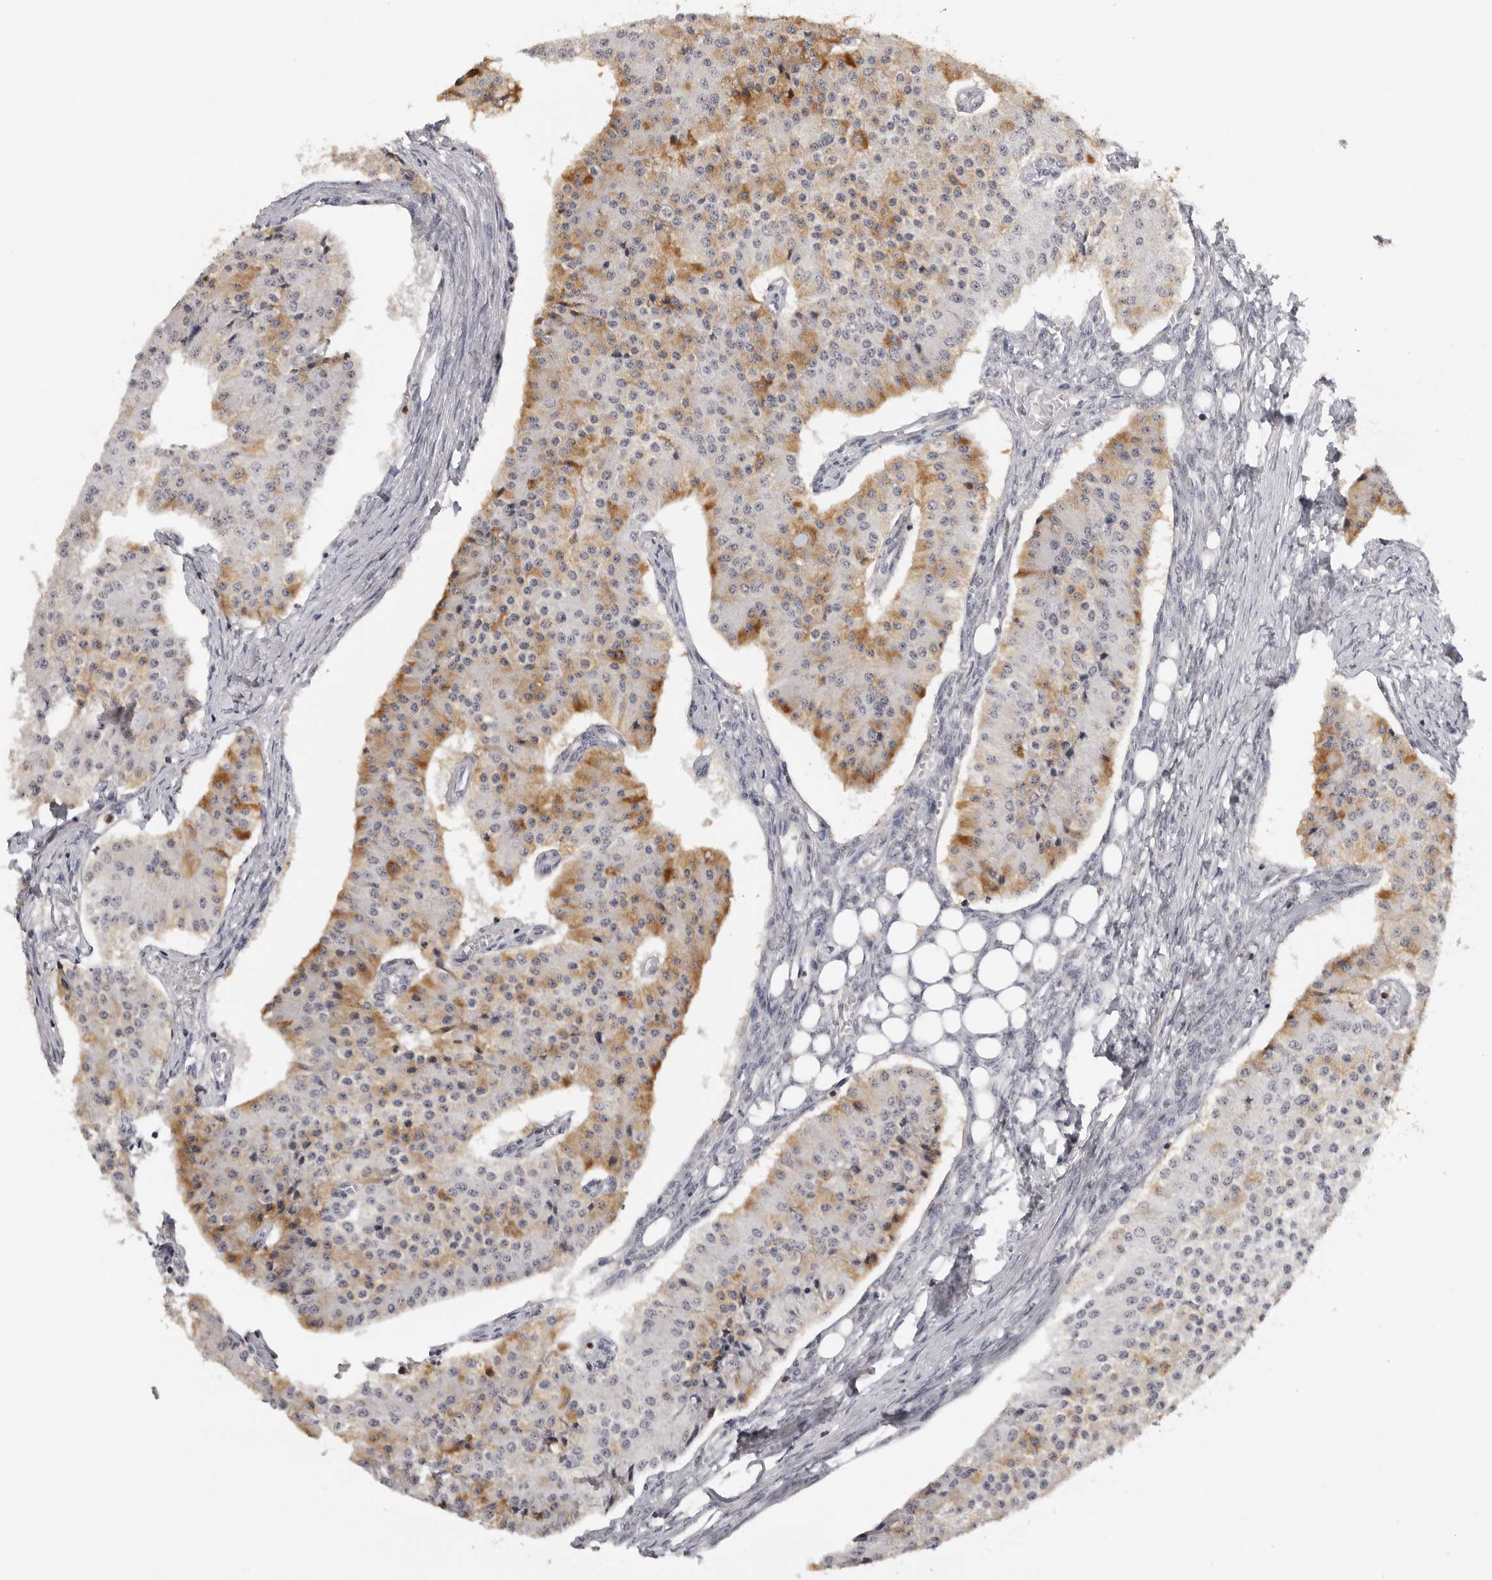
{"staining": {"intensity": "moderate", "quantity": "25%-75%", "location": "cytoplasmic/membranous"}, "tissue": "carcinoid", "cell_type": "Tumor cells", "image_type": "cancer", "snomed": [{"axis": "morphology", "description": "Carcinoid, malignant, NOS"}, {"axis": "topography", "description": "Colon"}], "caption": "Malignant carcinoid stained with a protein marker exhibits moderate staining in tumor cells.", "gene": "KIF2B", "patient": {"sex": "female", "age": 52}}